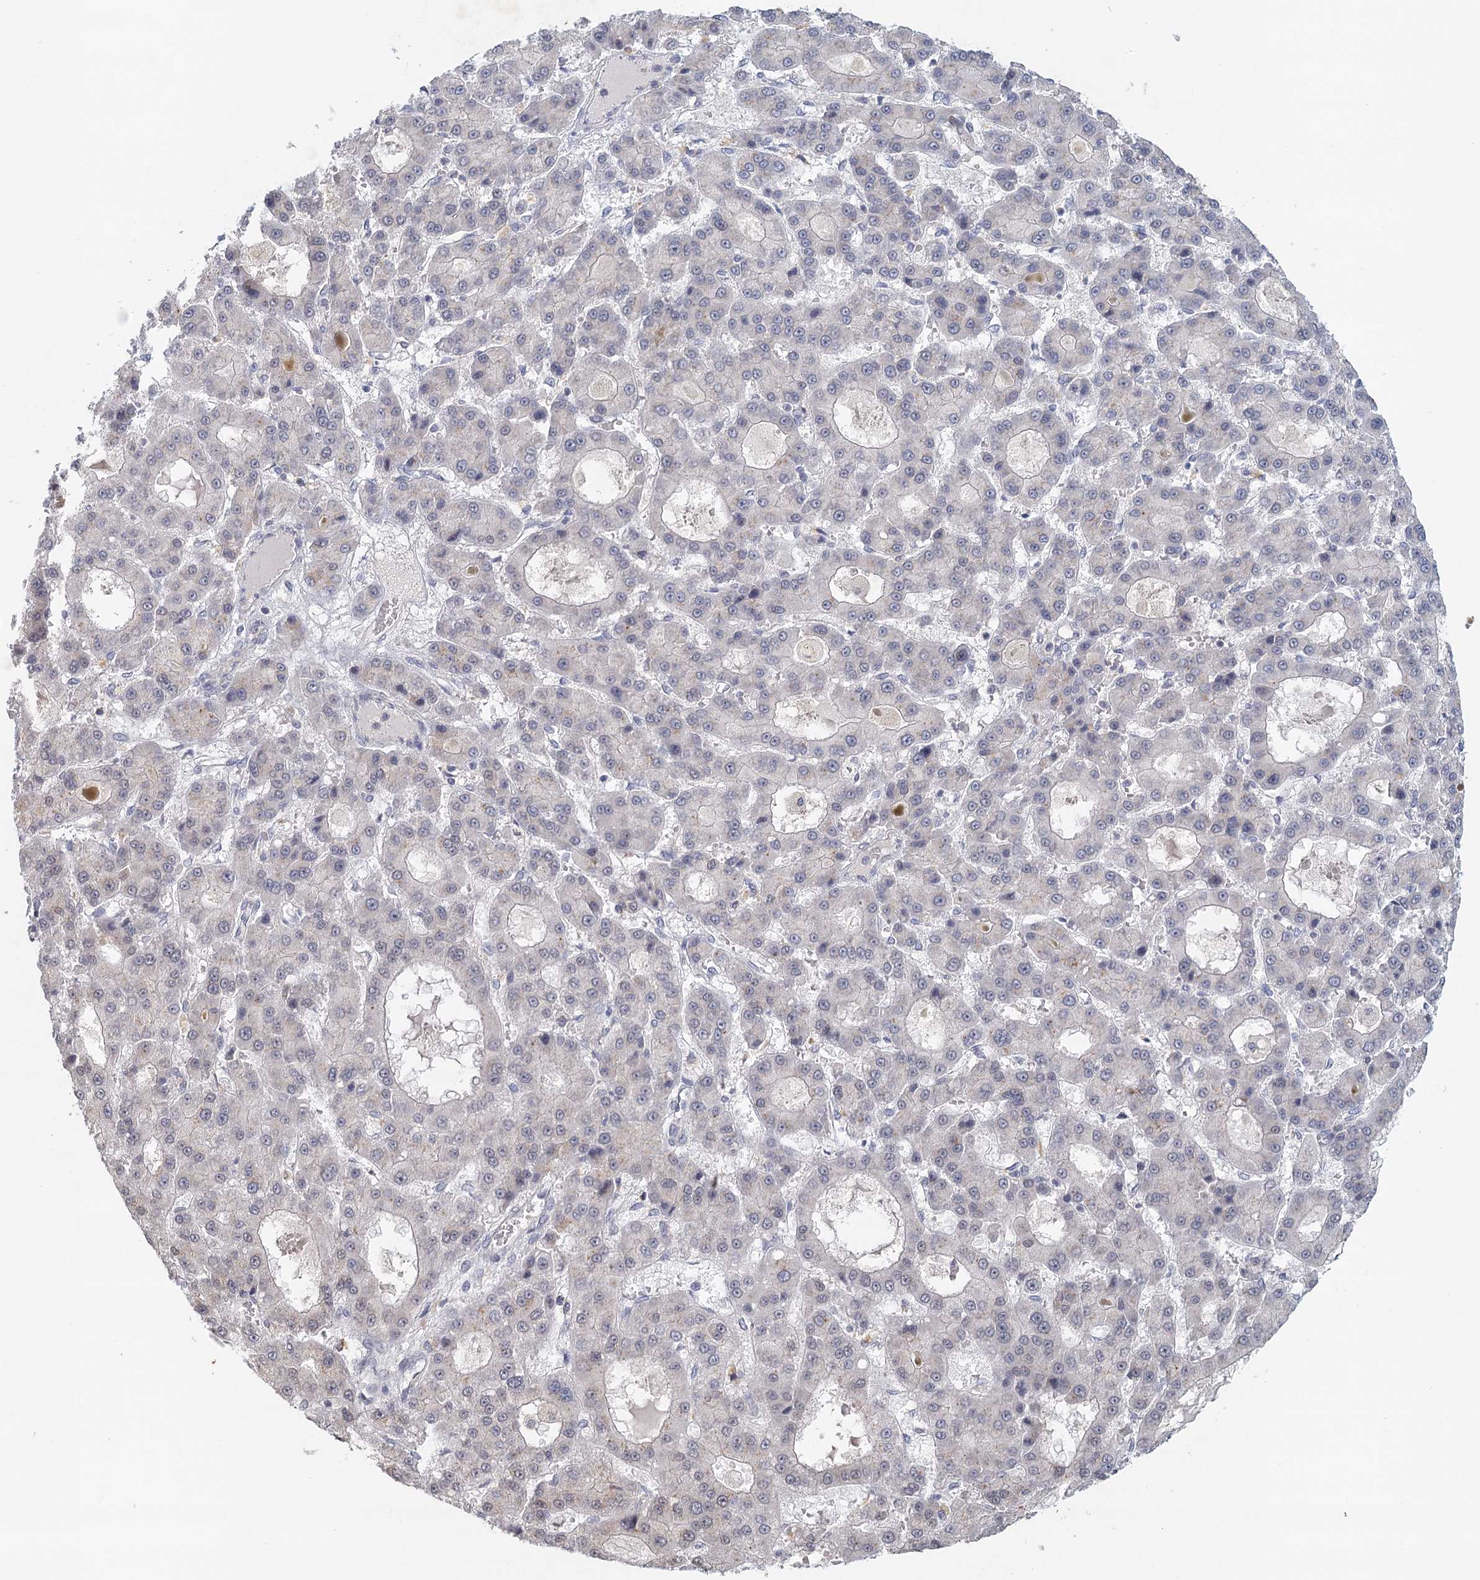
{"staining": {"intensity": "negative", "quantity": "none", "location": "none"}, "tissue": "liver cancer", "cell_type": "Tumor cells", "image_type": "cancer", "snomed": [{"axis": "morphology", "description": "Carcinoma, Hepatocellular, NOS"}, {"axis": "topography", "description": "Liver"}], "caption": "This is an IHC image of human liver cancer (hepatocellular carcinoma). There is no staining in tumor cells.", "gene": "MYO7B", "patient": {"sex": "male", "age": 70}}